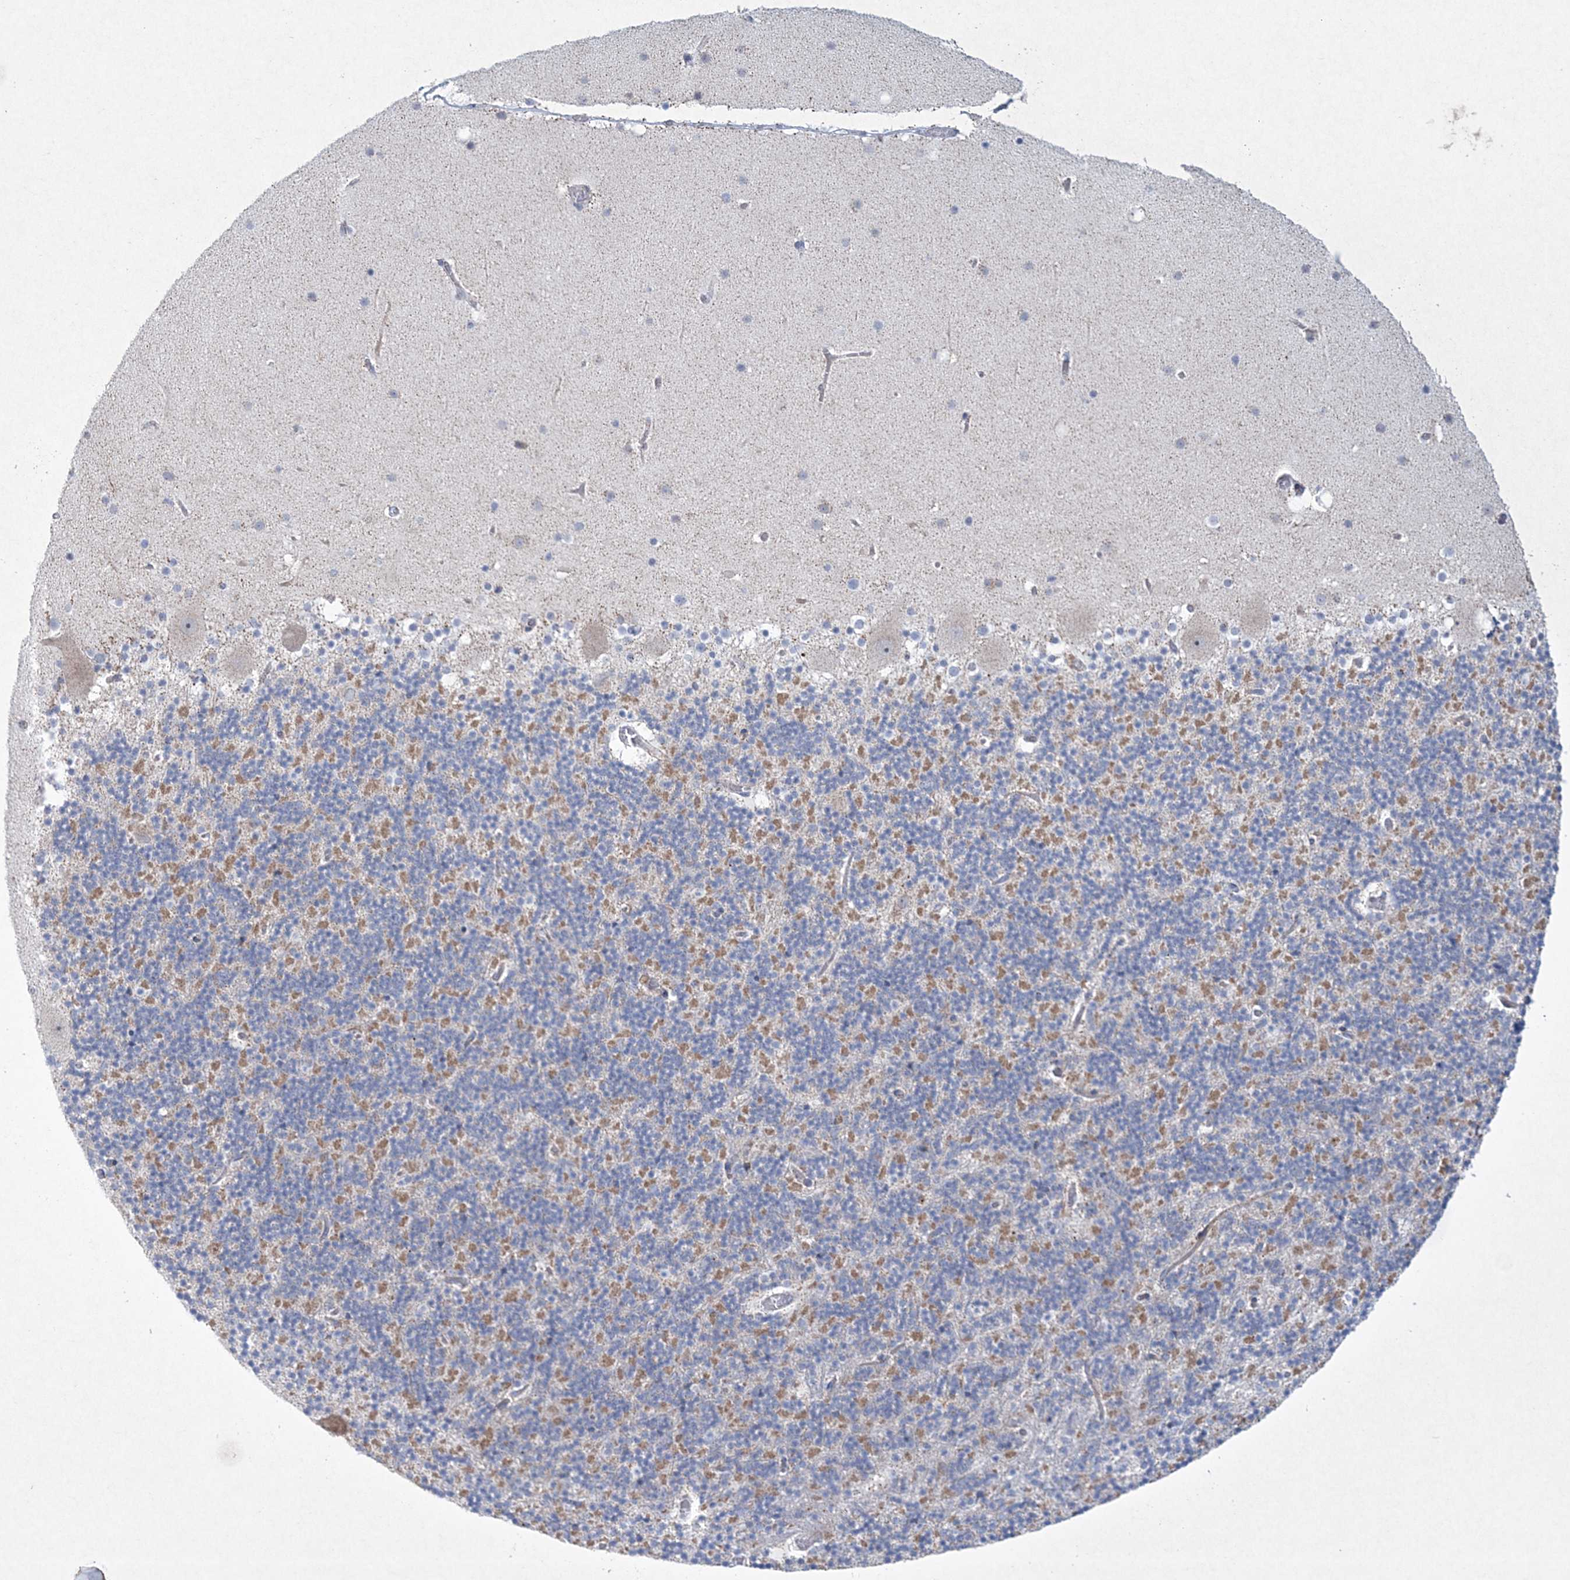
{"staining": {"intensity": "negative", "quantity": "none", "location": "none"}, "tissue": "cerebellum", "cell_type": "Cells in granular layer", "image_type": "normal", "snomed": [{"axis": "morphology", "description": "Normal tissue, NOS"}, {"axis": "topography", "description": "Cerebellum"}], "caption": "DAB immunohistochemical staining of benign cerebellum exhibits no significant positivity in cells in granular layer. The staining was performed using DAB (3,3'-diaminobenzidine) to visualize the protein expression in brown, while the nuclei were stained in blue with hematoxylin (Magnification: 20x).", "gene": "CES4A", "patient": {"sex": "male", "age": 57}}